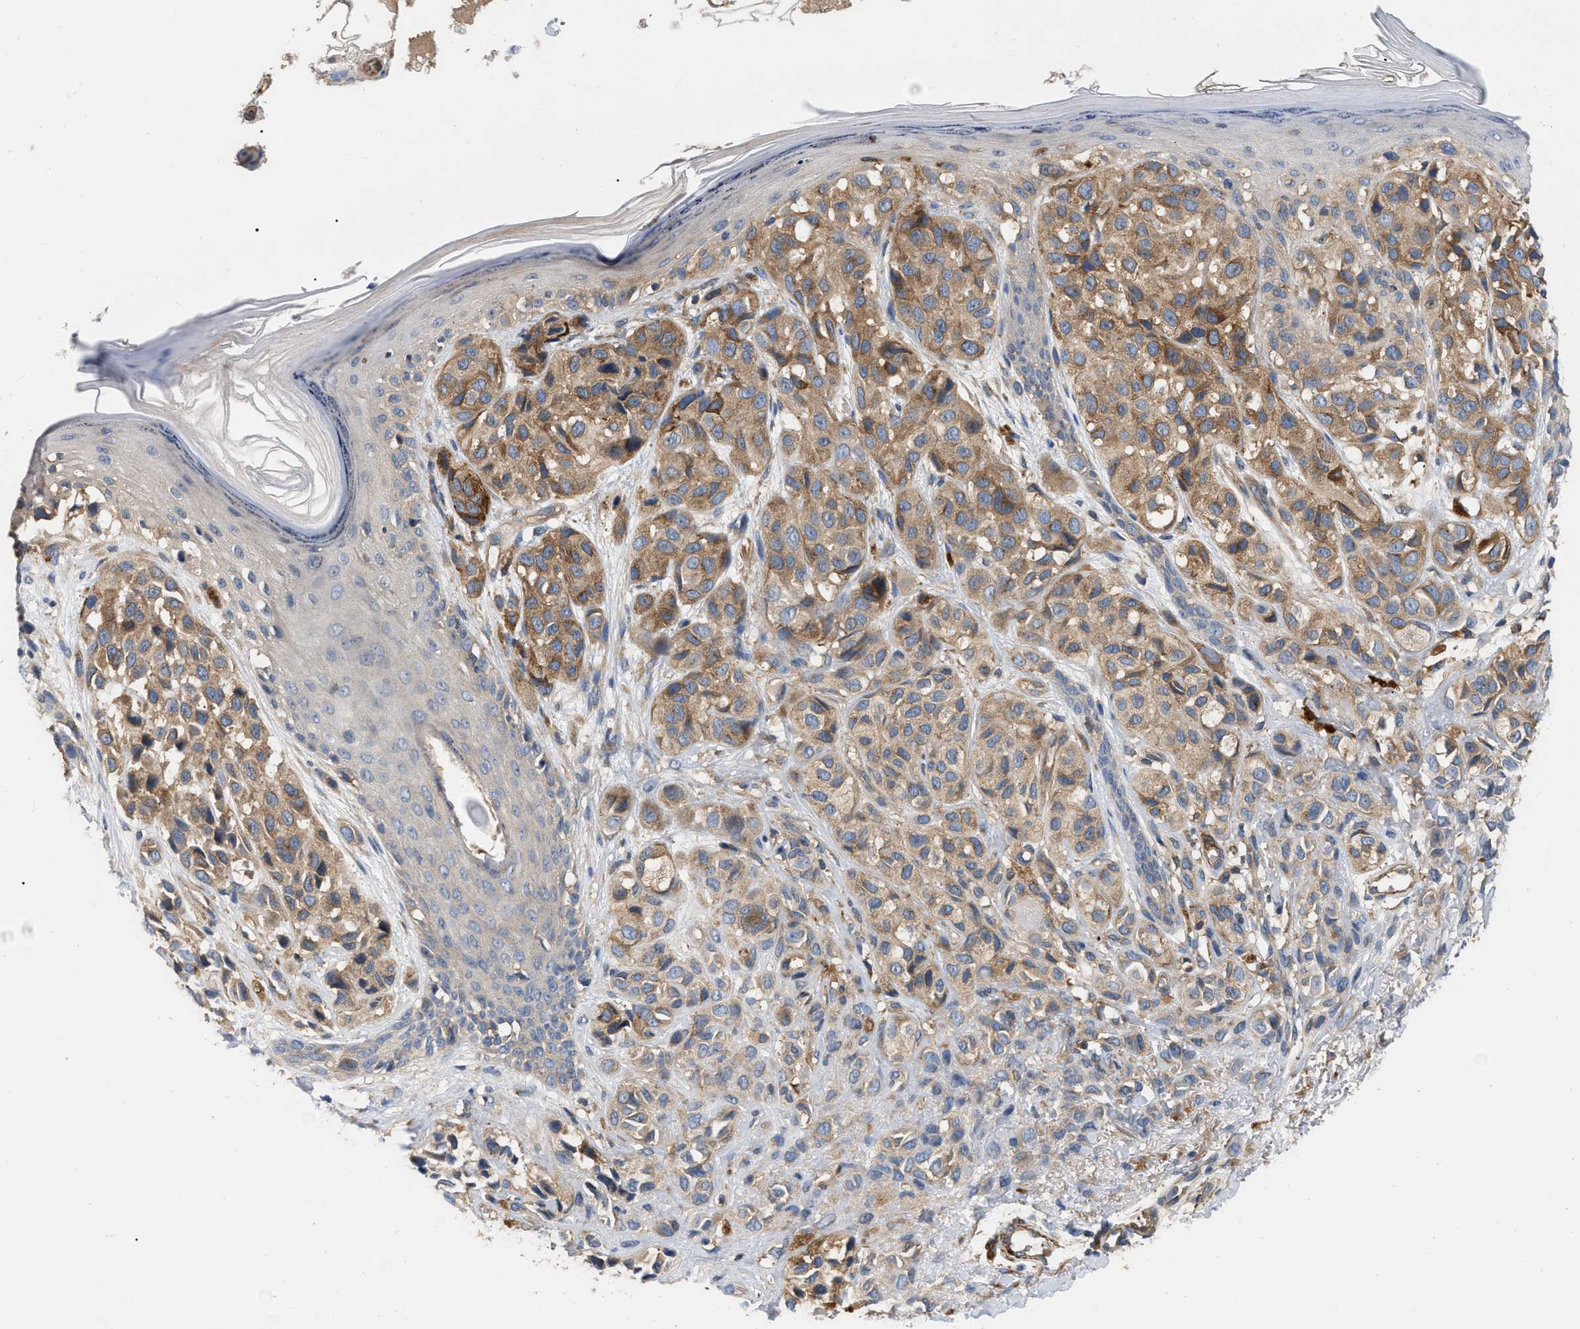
{"staining": {"intensity": "moderate", "quantity": ">75%", "location": "cytoplasmic/membranous"}, "tissue": "melanoma", "cell_type": "Tumor cells", "image_type": "cancer", "snomed": [{"axis": "morphology", "description": "Malignant melanoma, NOS"}, {"axis": "topography", "description": "Skin"}], "caption": "Immunohistochemical staining of human malignant melanoma exhibits medium levels of moderate cytoplasmic/membranous protein positivity in about >75% of tumor cells. The protein of interest is shown in brown color, while the nuclei are stained blue.", "gene": "RABEP1", "patient": {"sex": "female", "age": 58}}